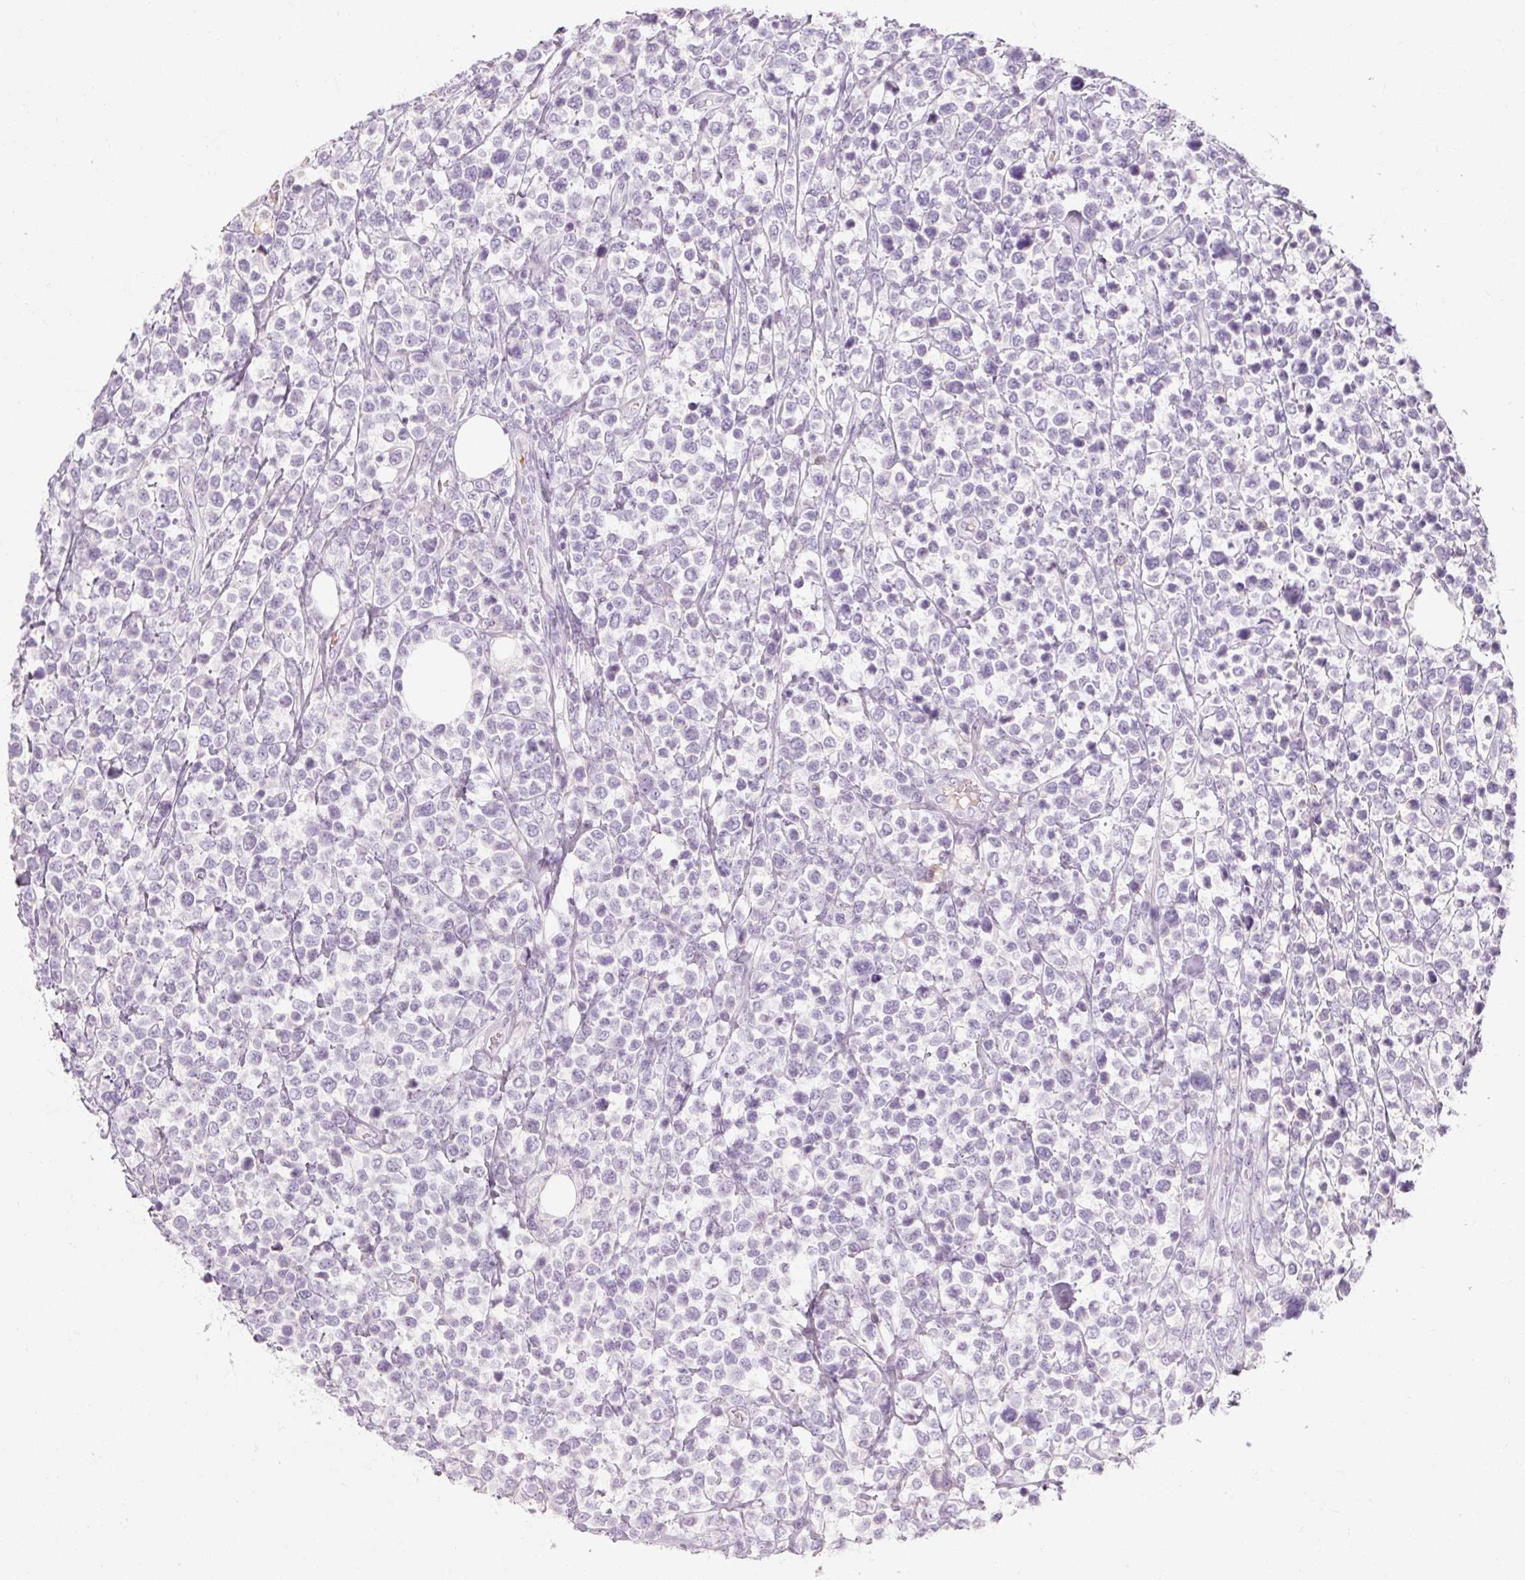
{"staining": {"intensity": "negative", "quantity": "none", "location": "none"}, "tissue": "lymphoma", "cell_type": "Tumor cells", "image_type": "cancer", "snomed": [{"axis": "morphology", "description": "Malignant lymphoma, non-Hodgkin's type, Low grade"}, {"axis": "topography", "description": "Lymph node"}], "caption": "IHC photomicrograph of neoplastic tissue: human lymphoma stained with DAB shows no significant protein positivity in tumor cells.", "gene": "NFE2L3", "patient": {"sex": "male", "age": 60}}